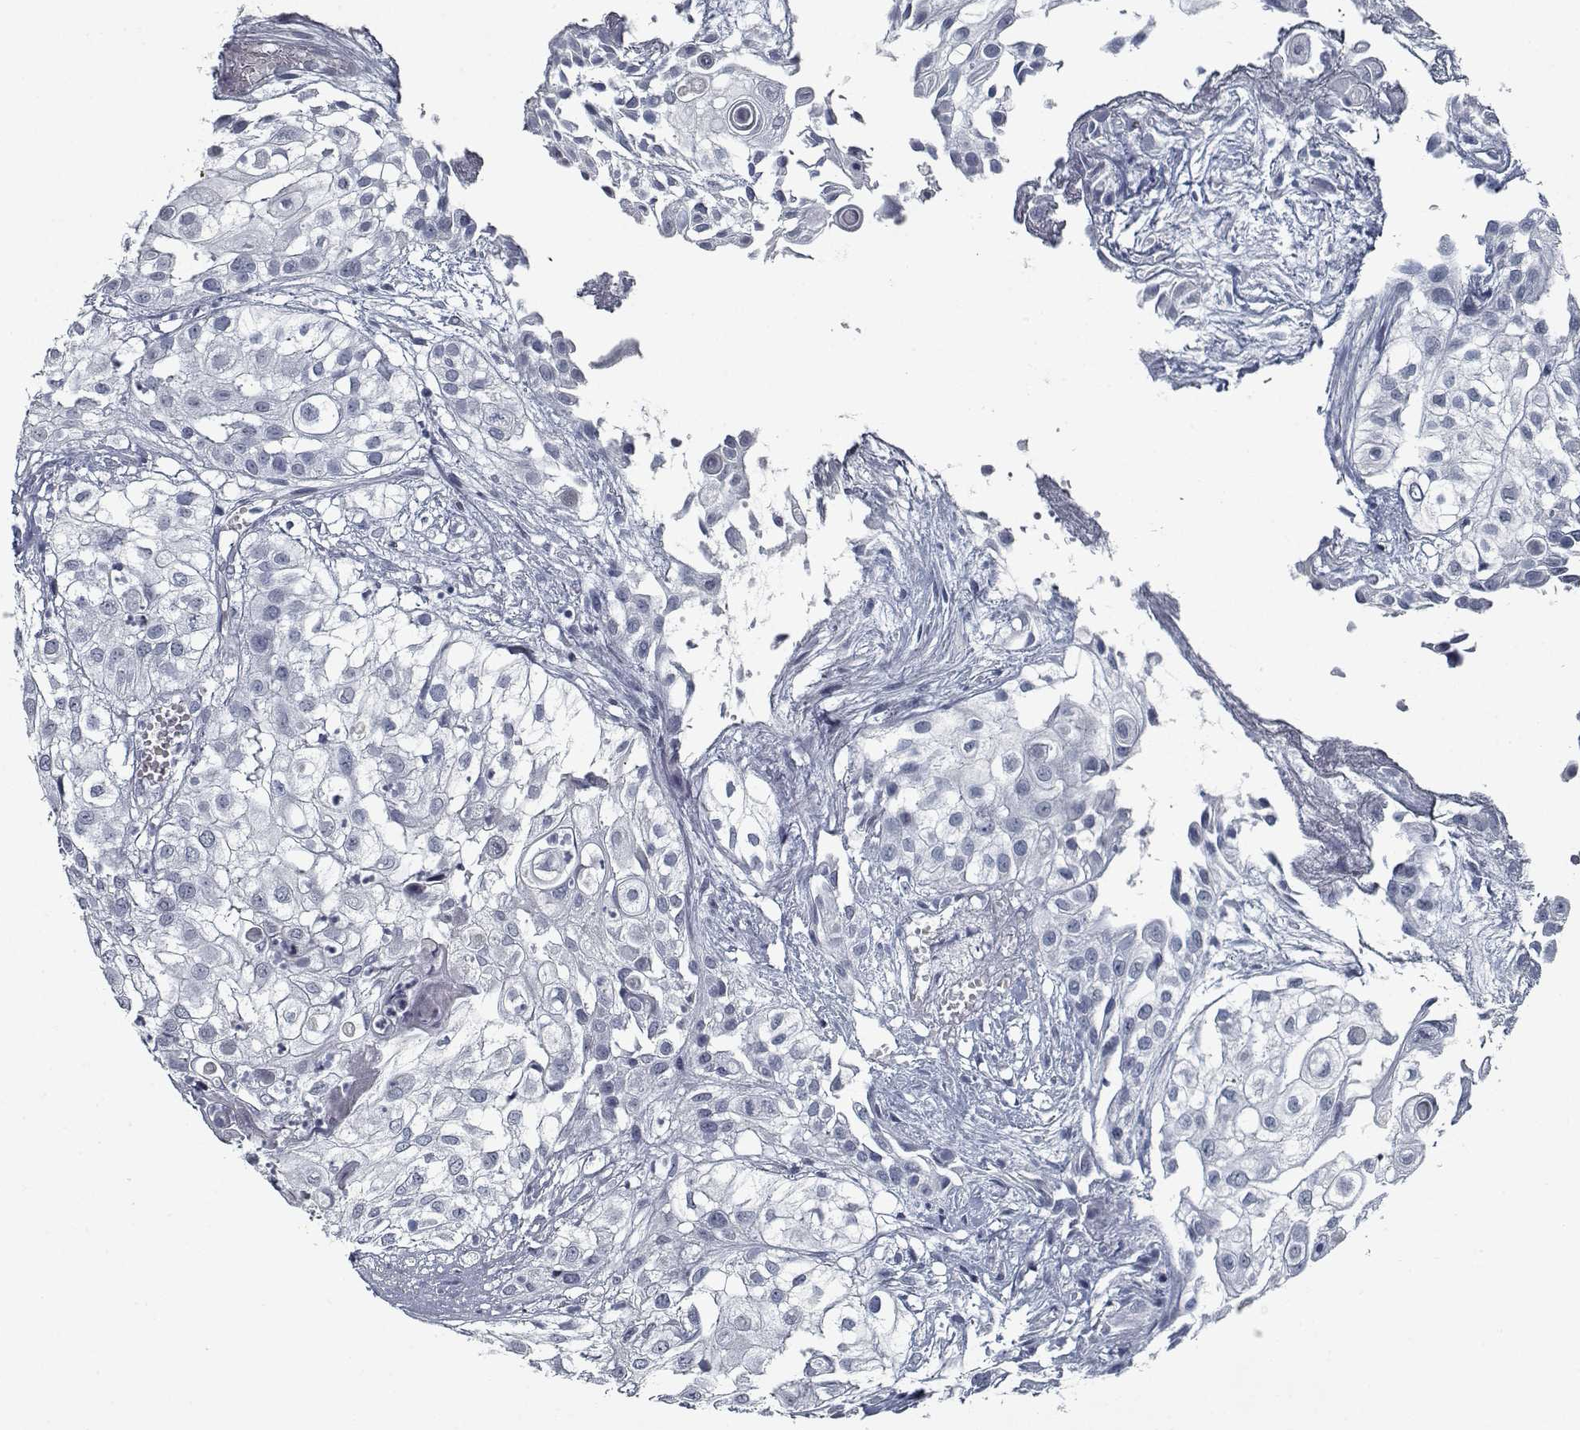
{"staining": {"intensity": "negative", "quantity": "none", "location": "none"}, "tissue": "urothelial cancer", "cell_type": "Tumor cells", "image_type": "cancer", "snomed": [{"axis": "morphology", "description": "Urothelial carcinoma, High grade"}, {"axis": "topography", "description": "Urinary bladder"}], "caption": "This is an IHC image of human high-grade urothelial carcinoma. There is no staining in tumor cells.", "gene": "GAD2", "patient": {"sex": "female", "age": 79}}